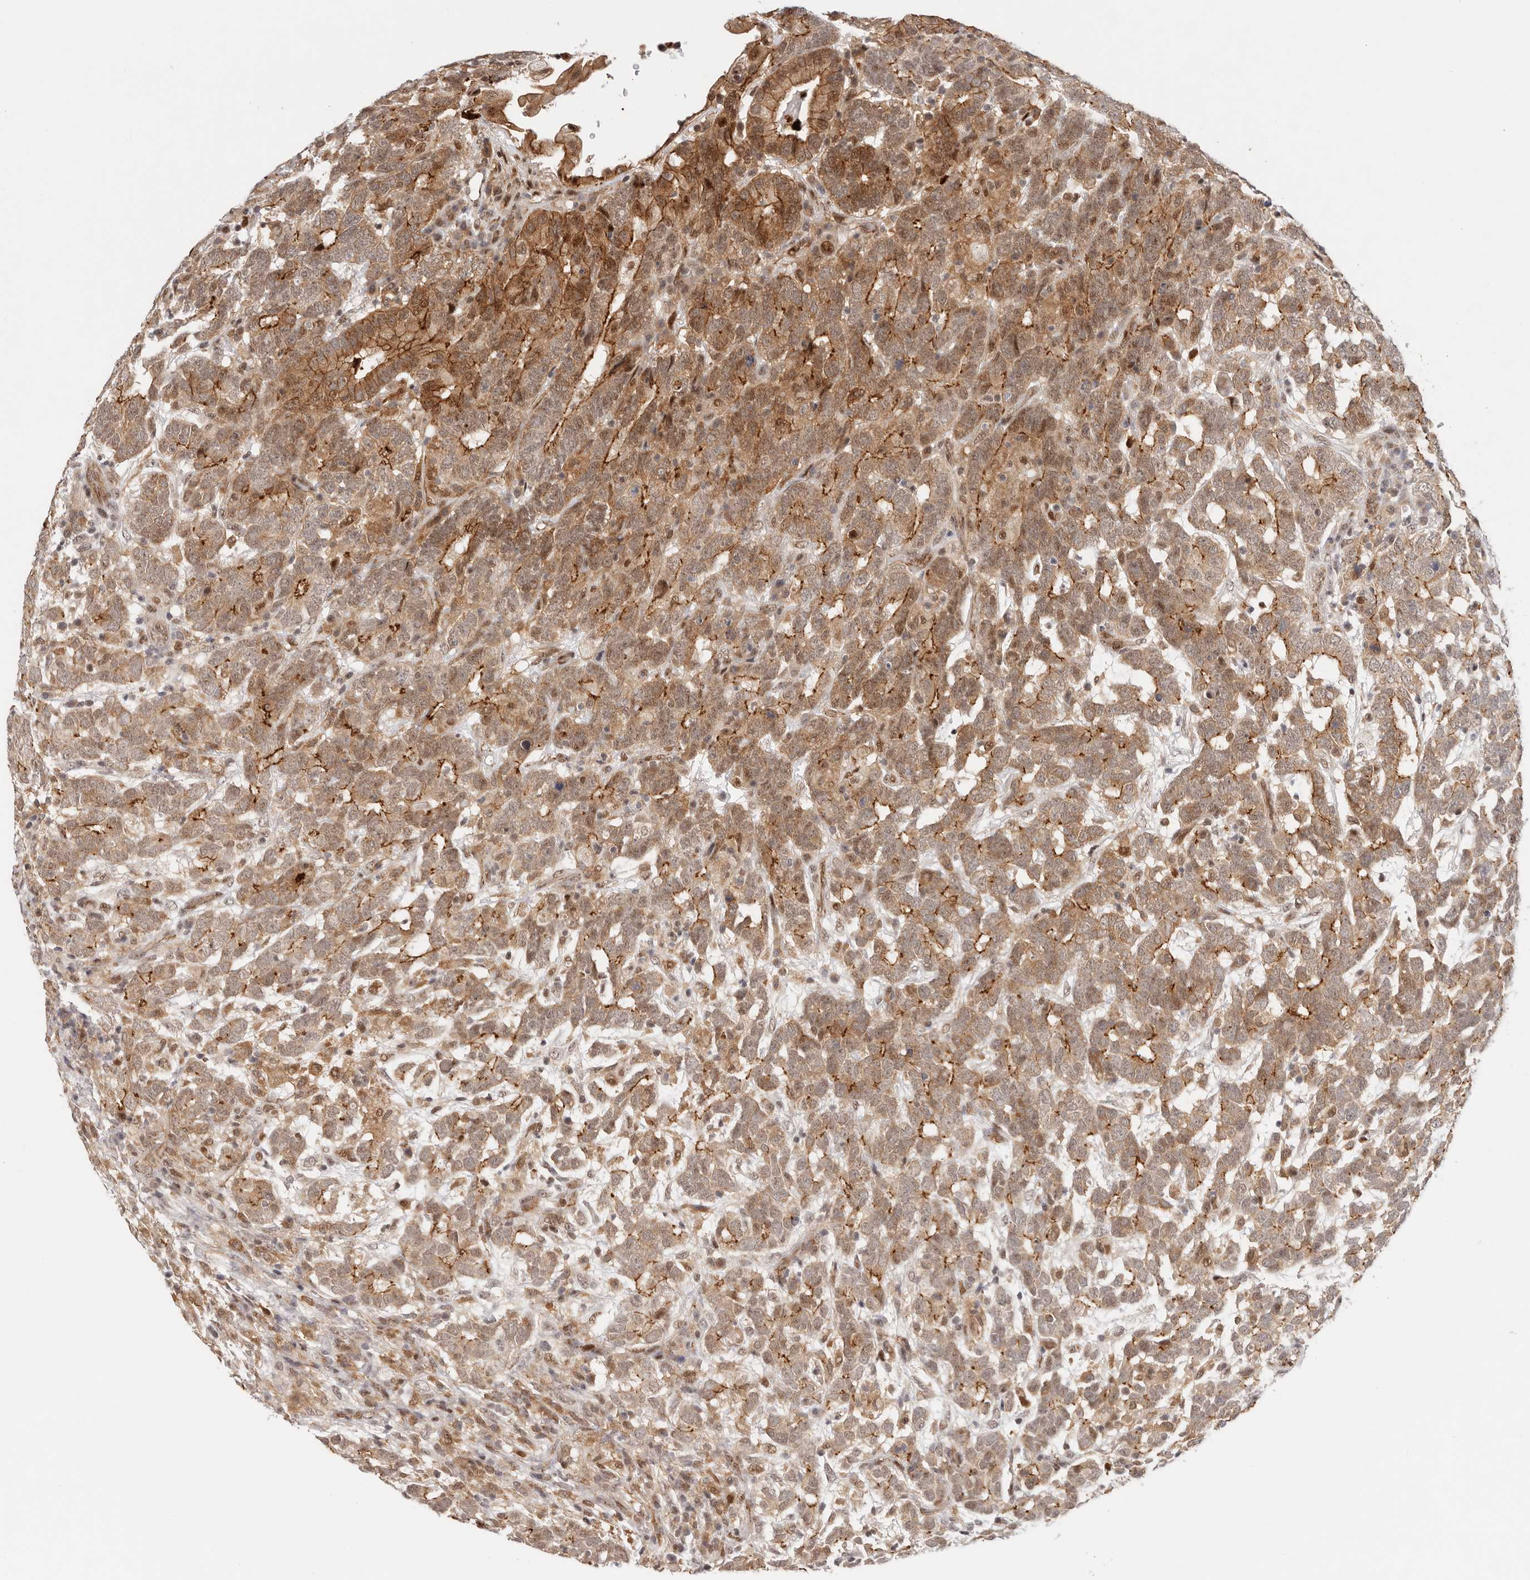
{"staining": {"intensity": "moderate", "quantity": ">75%", "location": "cytoplasmic/membranous,nuclear"}, "tissue": "testis cancer", "cell_type": "Tumor cells", "image_type": "cancer", "snomed": [{"axis": "morphology", "description": "Carcinoma, Embryonal, NOS"}, {"axis": "topography", "description": "Testis"}], "caption": "Immunohistochemical staining of testis embryonal carcinoma demonstrates moderate cytoplasmic/membranous and nuclear protein expression in about >75% of tumor cells.", "gene": "AFDN", "patient": {"sex": "male", "age": 26}}